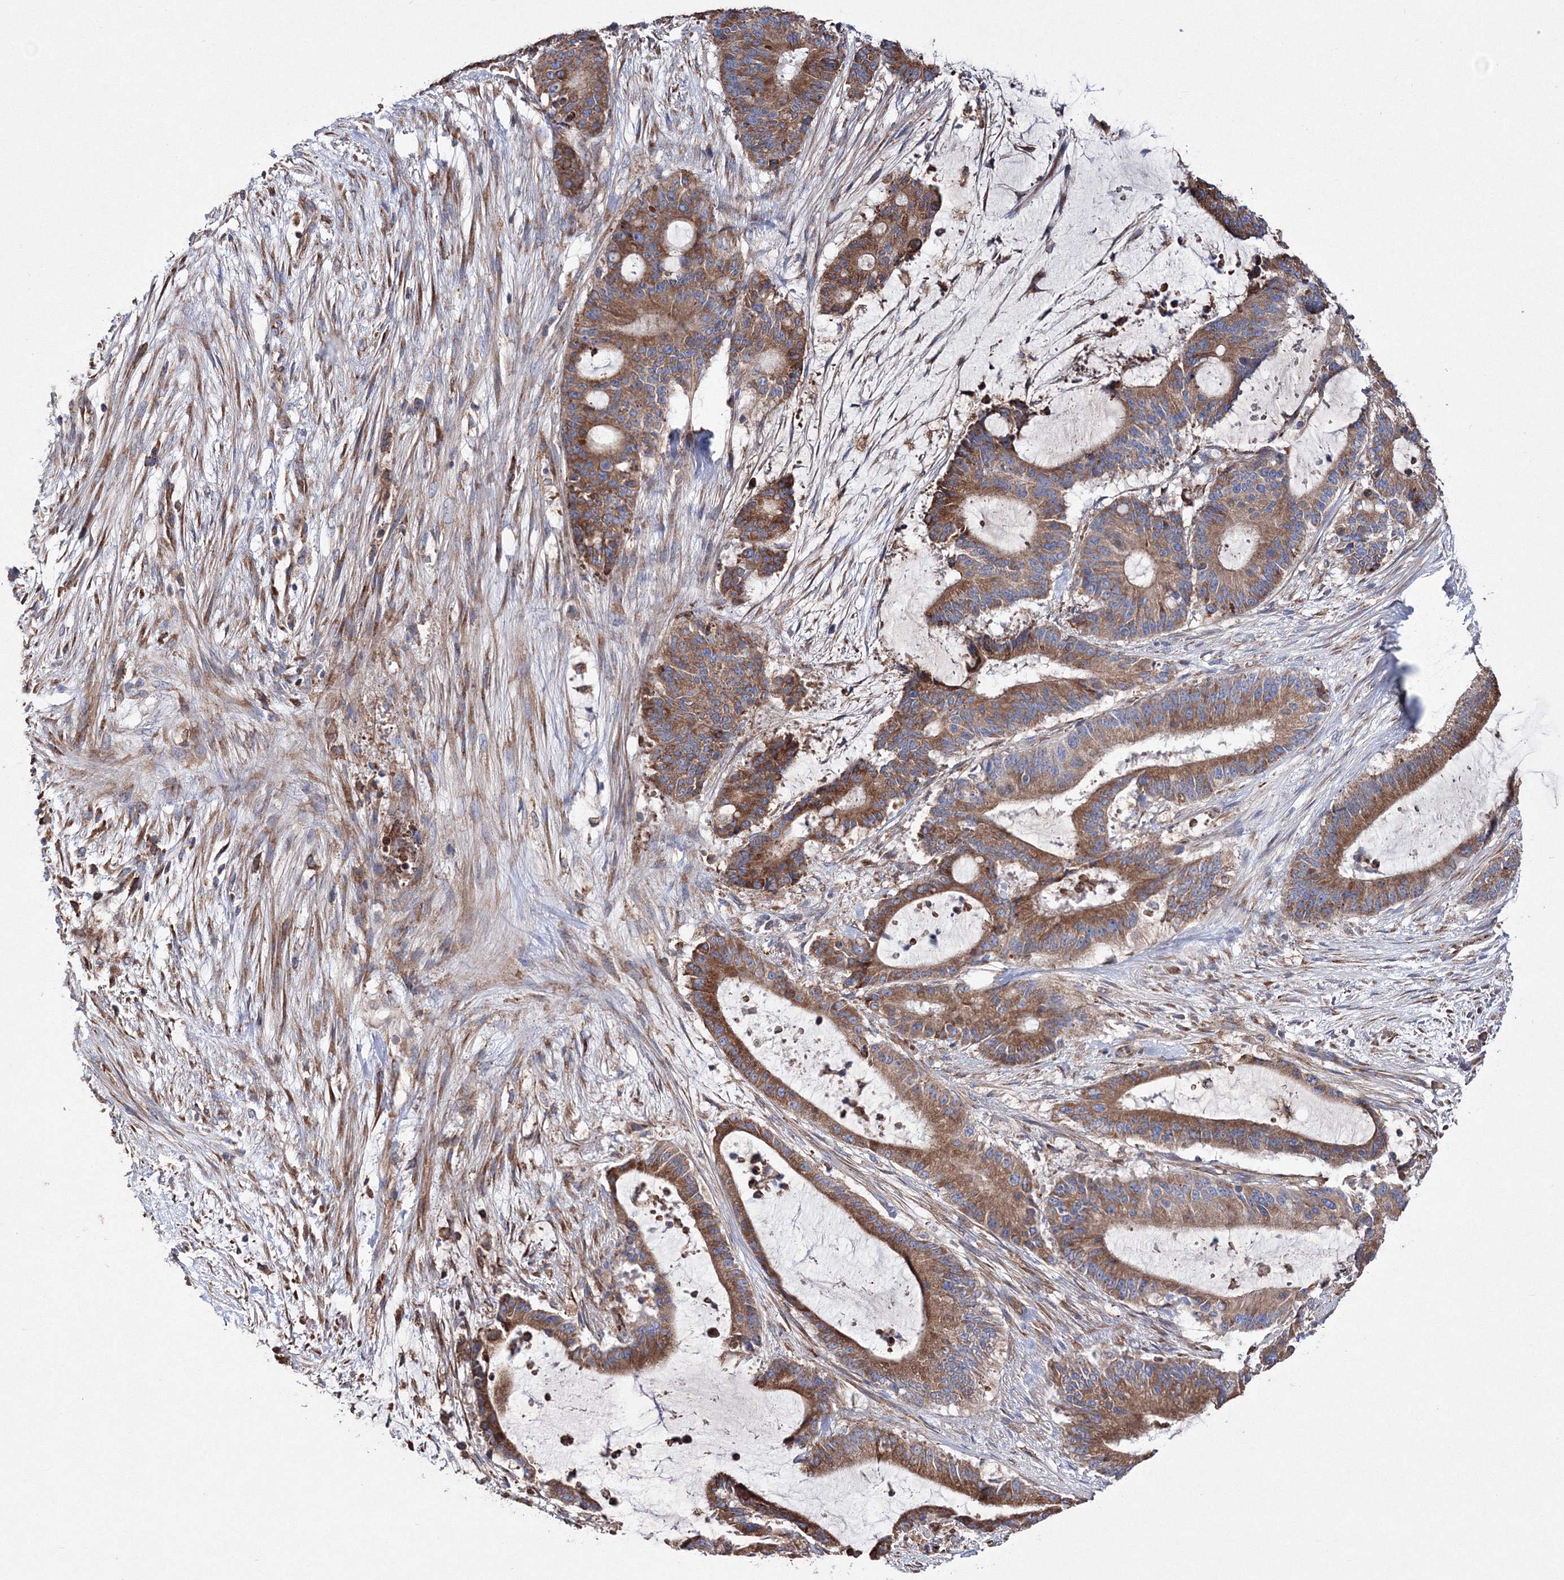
{"staining": {"intensity": "moderate", "quantity": ">75%", "location": "cytoplasmic/membranous"}, "tissue": "liver cancer", "cell_type": "Tumor cells", "image_type": "cancer", "snomed": [{"axis": "morphology", "description": "Normal tissue, NOS"}, {"axis": "morphology", "description": "Cholangiocarcinoma"}, {"axis": "topography", "description": "Liver"}, {"axis": "topography", "description": "Peripheral nerve tissue"}], "caption": "IHC photomicrograph of liver cancer (cholangiocarcinoma) stained for a protein (brown), which demonstrates medium levels of moderate cytoplasmic/membranous positivity in approximately >75% of tumor cells.", "gene": "VPS8", "patient": {"sex": "female", "age": 73}}